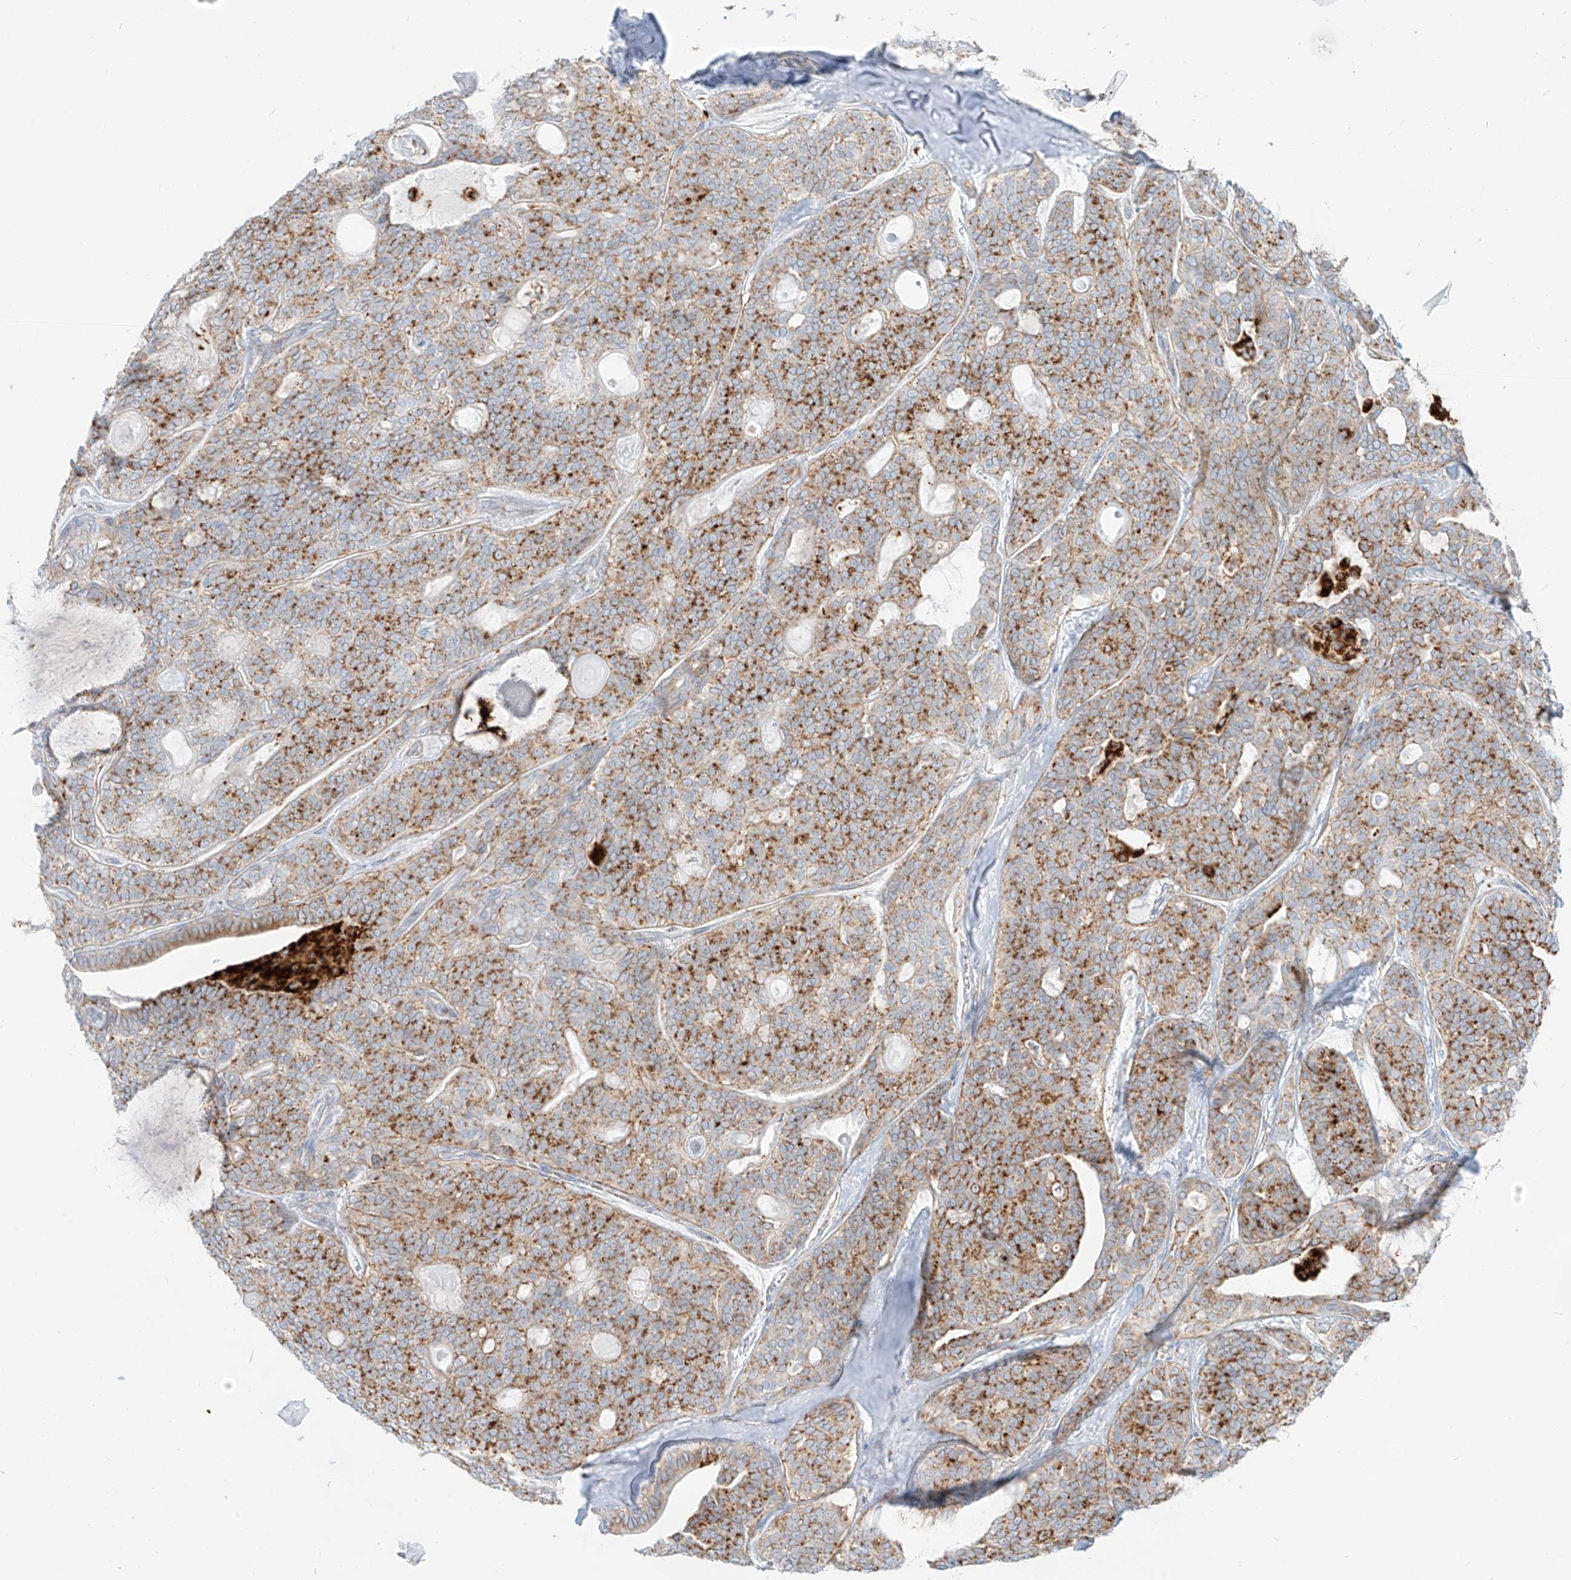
{"staining": {"intensity": "moderate", "quantity": ">75%", "location": "cytoplasmic/membranous"}, "tissue": "head and neck cancer", "cell_type": "Tumor cells", "image_type": "cancer", "snomed": [{"axis": "morphology", "description": "Adenocarcinoma, NOS"}, {"axis": "topography", "description": "Head-Neck"}], "caption": "Head and neck cancer (adenocarcinoma) stained for a protein (brown) displays moderate cytoplasmic/membranous positive expression in approximately >75% of tumor cells.", "gene": "SLC35F6", "patient": {"sex": "male", "age": 66}}